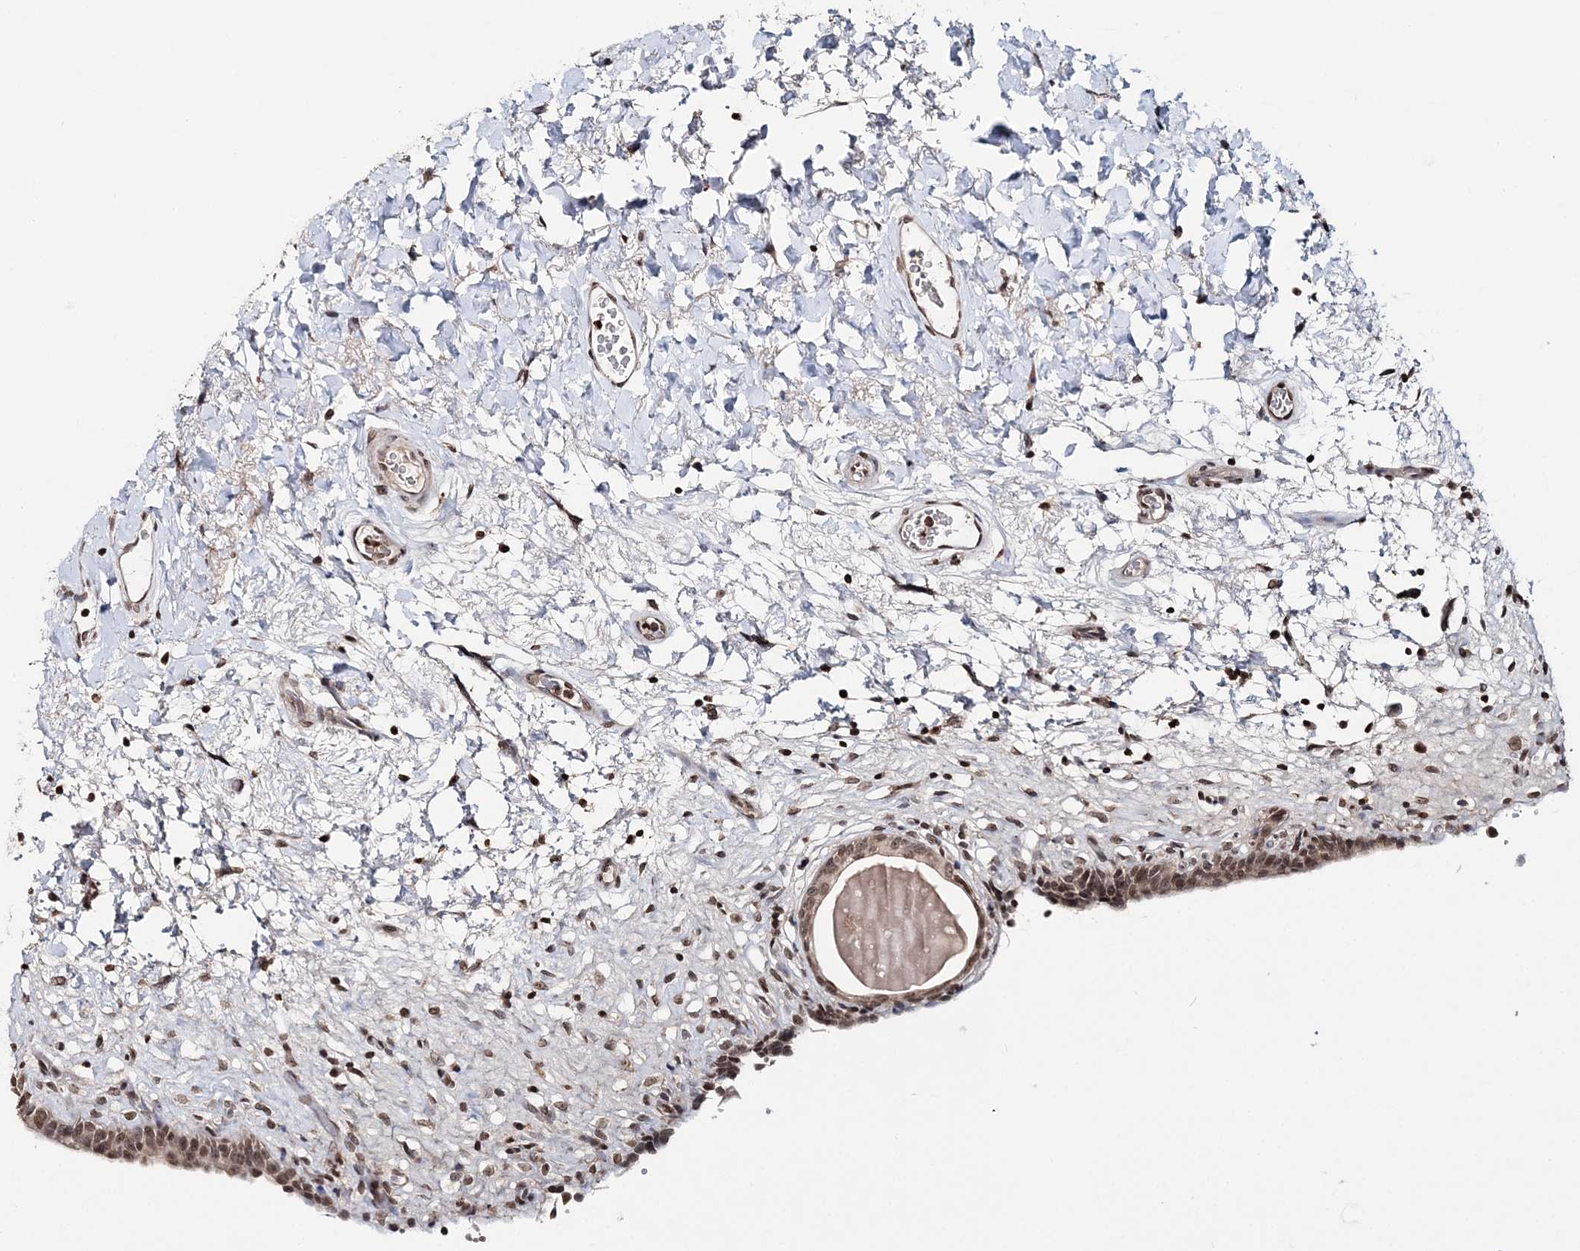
{"staining": {"intensity": "moderate", "quantity": ">75%", "location": "nuclear"}, "tissue": "urinary bladder", "cell_type": "Urothelial cells", "image_type": "normal", "snomed": [{"axis": "morphology", "description": "Normal tissue, NOS"}, {"axis": "topography", "description": "Urinary bladder"}], "caption": "Immunohistochemical staining of benign urinary bladder demonstrates >75% levels of moderate nuclear protein staining in about >75% of urothelial cells.", "gene": "SOWAHB", "patient": {"sex": "male", "age": 83}}